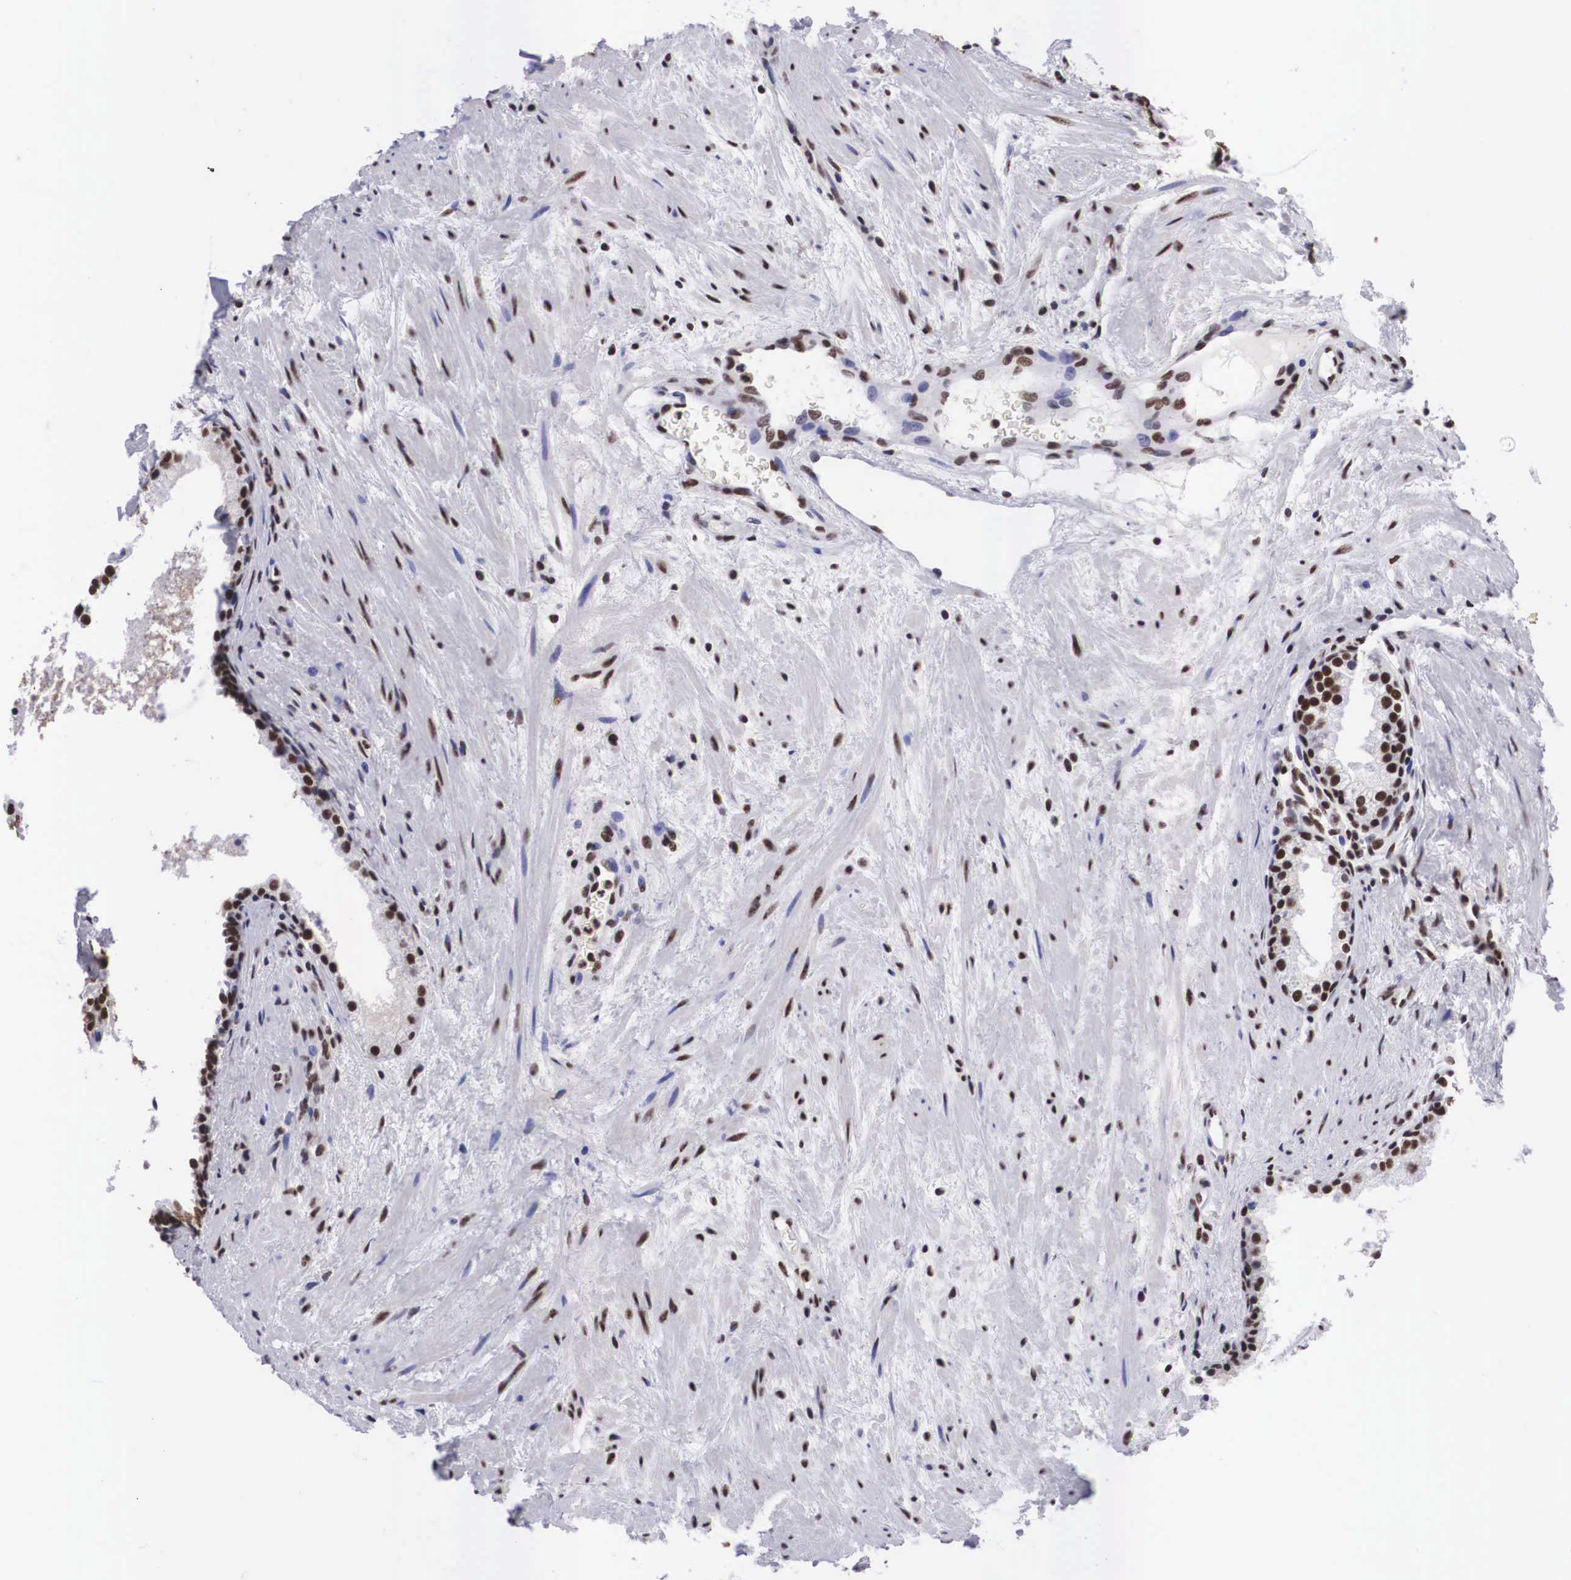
{"staining": {"intensity": "strong", "quantity": ">75%", "location": "nuclear"}, "tissue": "prostate", "cell_type": "Glandular cells", "image_type": "normal", "snomed": [{"axis": "morphology", "description": "Normal tissue, NOS"}, {"axis": "topography", "description": "Prostate"}], "caption": "Prostate stained with a brown dye exhibits strong nuclear positive staining in approximately >75% of glandular cells.", "gene": "SF3A1", "patient": {"sex": "male", "age": 65}}